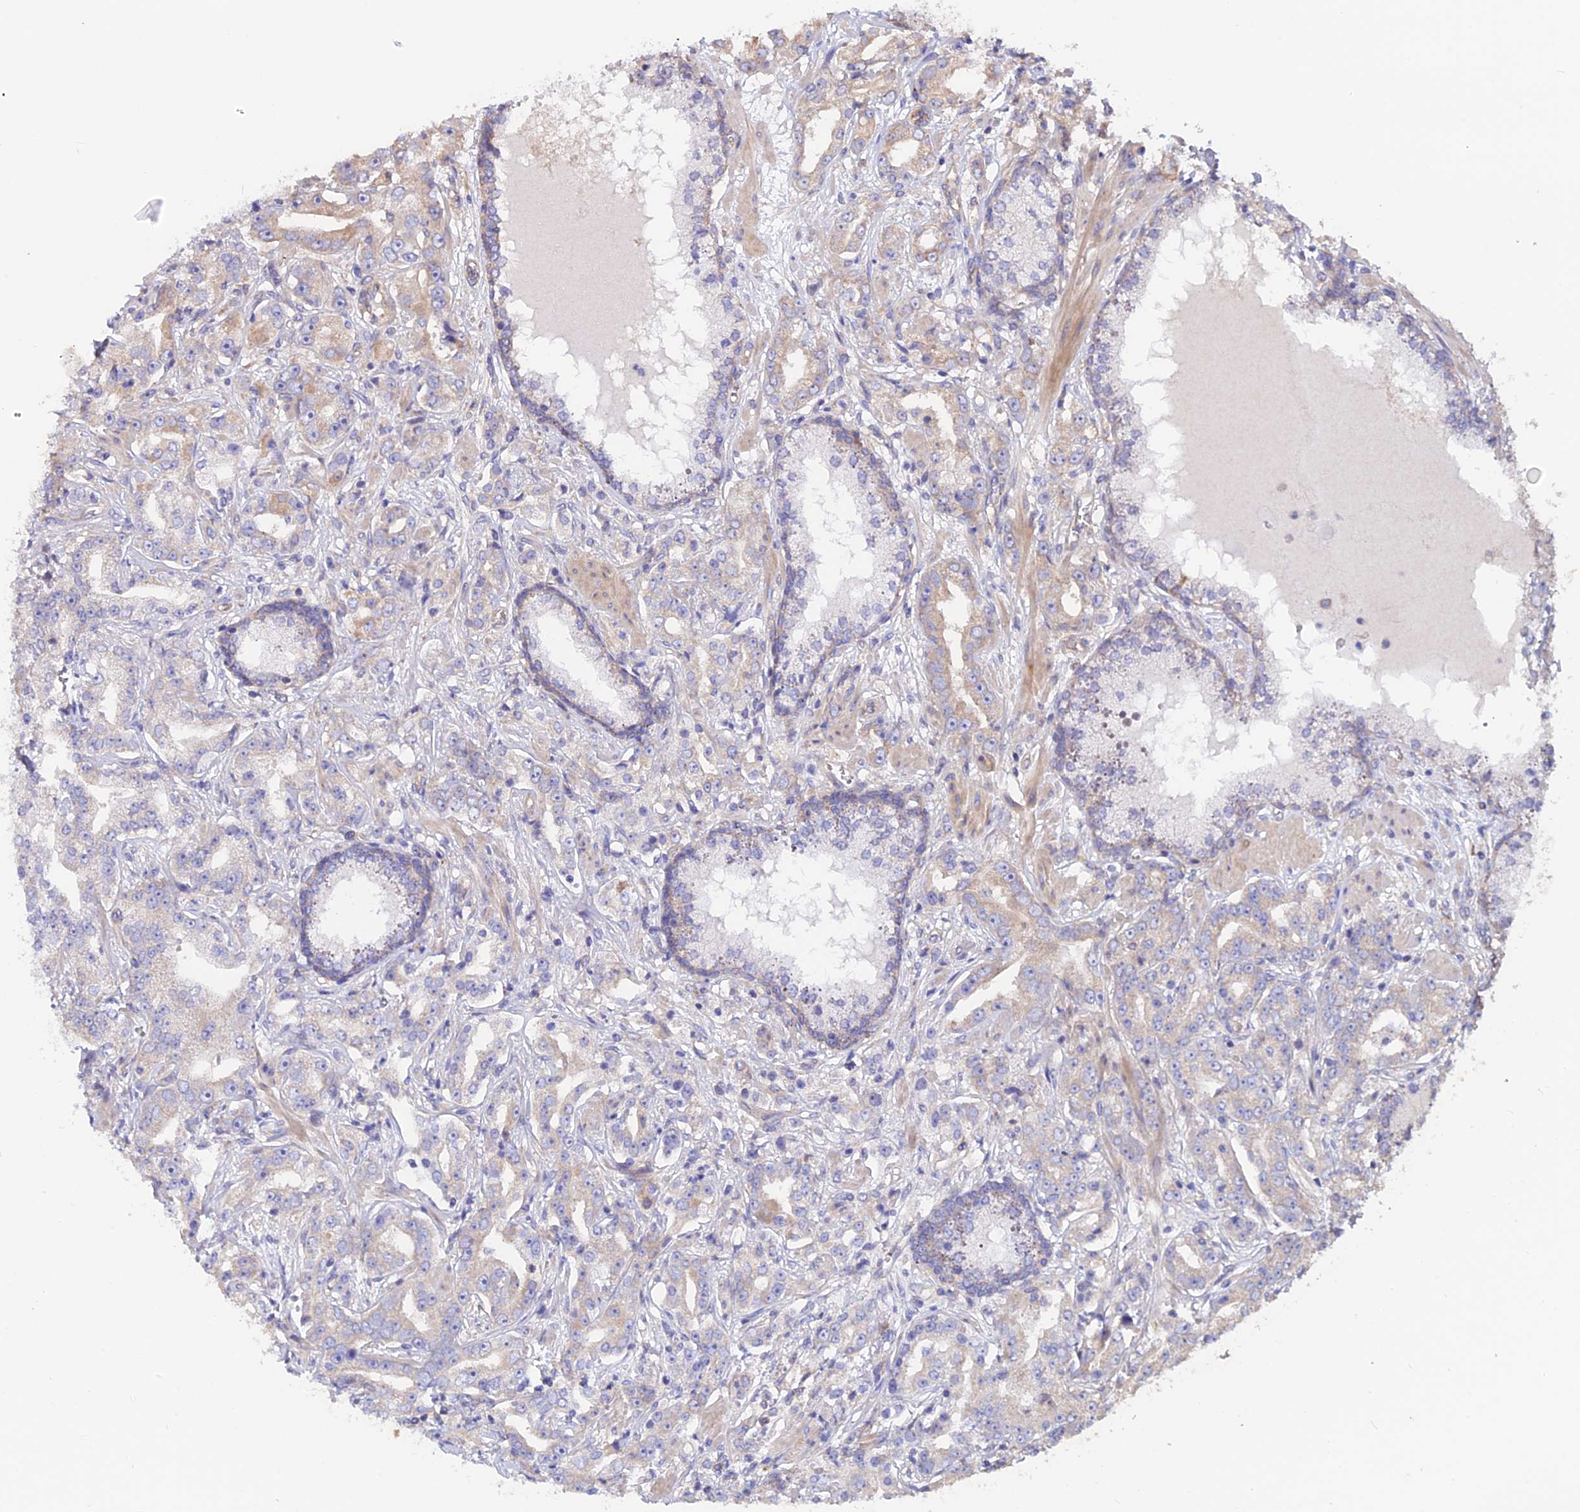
{"staining": {"intensity": "weak", "quantity": "25%-75%", "location": "cytoplasmic/membranous"}, "tissue": "prostate cancer", "cell_type": "Tumor cells", "image_type": "cancer", "snomed": [{"axis": "morphology", "description": "Adenocarcinoma, High grade"}, {"axis": "topography", "description": "Prostate"}], "caption": "An image showing weak cytoplasmic/membranous positivity in approximately 25%-75% of tumor cells in prostate high-grade adenocarcinoma, as visualized by brown immunohistochemical staining.", "gene": "HYCC1", "patient": {"sex": "male", "age": 63}}